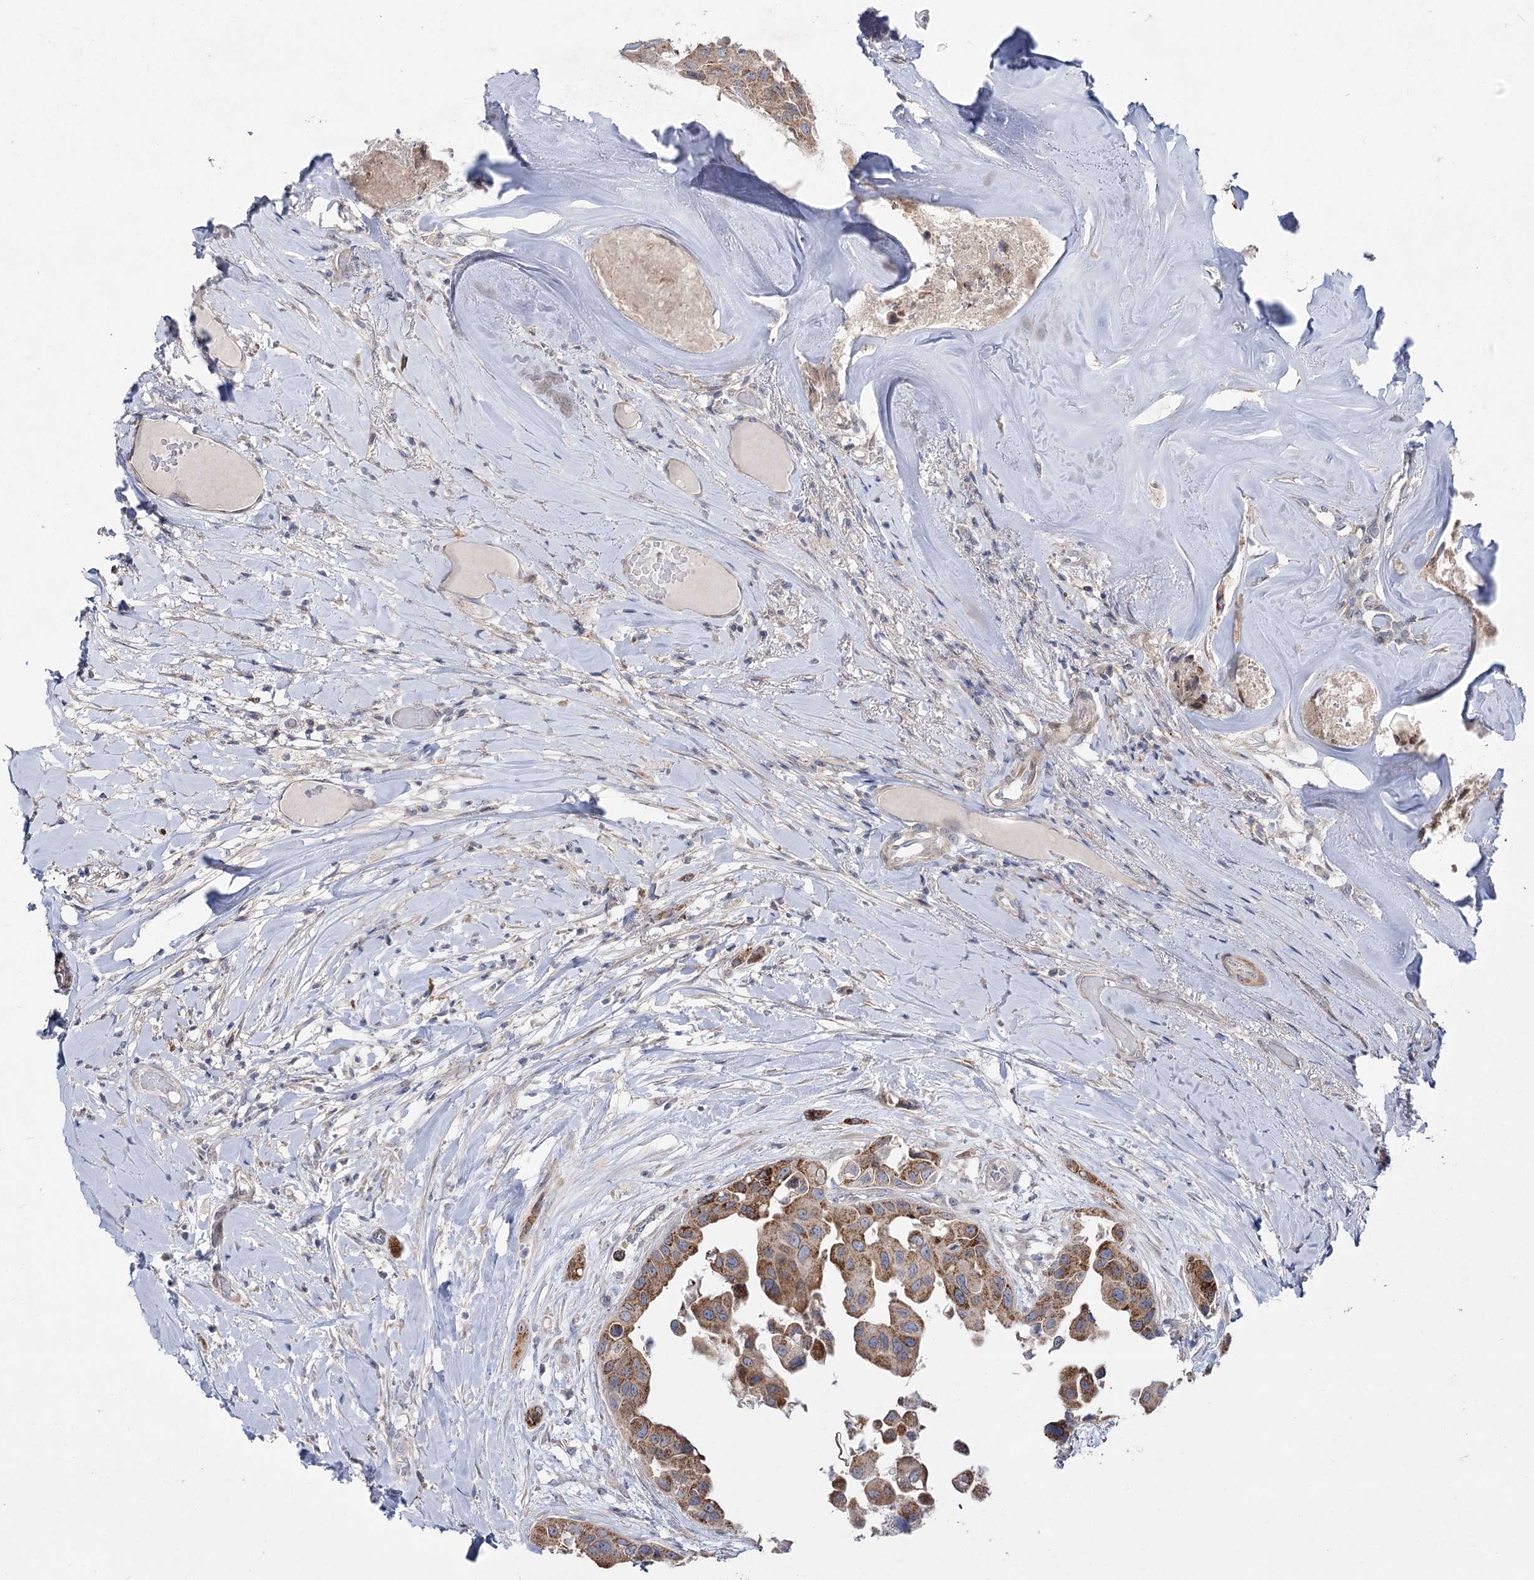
{"staining": {"intensity": "moderate", "quantity": ">75%", "location": "cytoplasmic/membranous"}, "tissue": "head and neck cancer", "cell_type": "Tumor cells", "image_type": "cancer", "snomed": [{"axis": "morphology", "description": "Adenocarcinoma, NOS"}, {"axis": "morphology", "description": "Adenocarcinoma, metastatic, NOS"}, {"axis": "topography", "description": "Head-Neck"}], "caption": "Moderate cytoplasmic/membranous protein staining is present in about >75% of tumor cells in head and neck cancer (metastatic adenocarcinoma).", "gene": "SH3BP5L", "patient": {"sex": "male", "age": 75}}